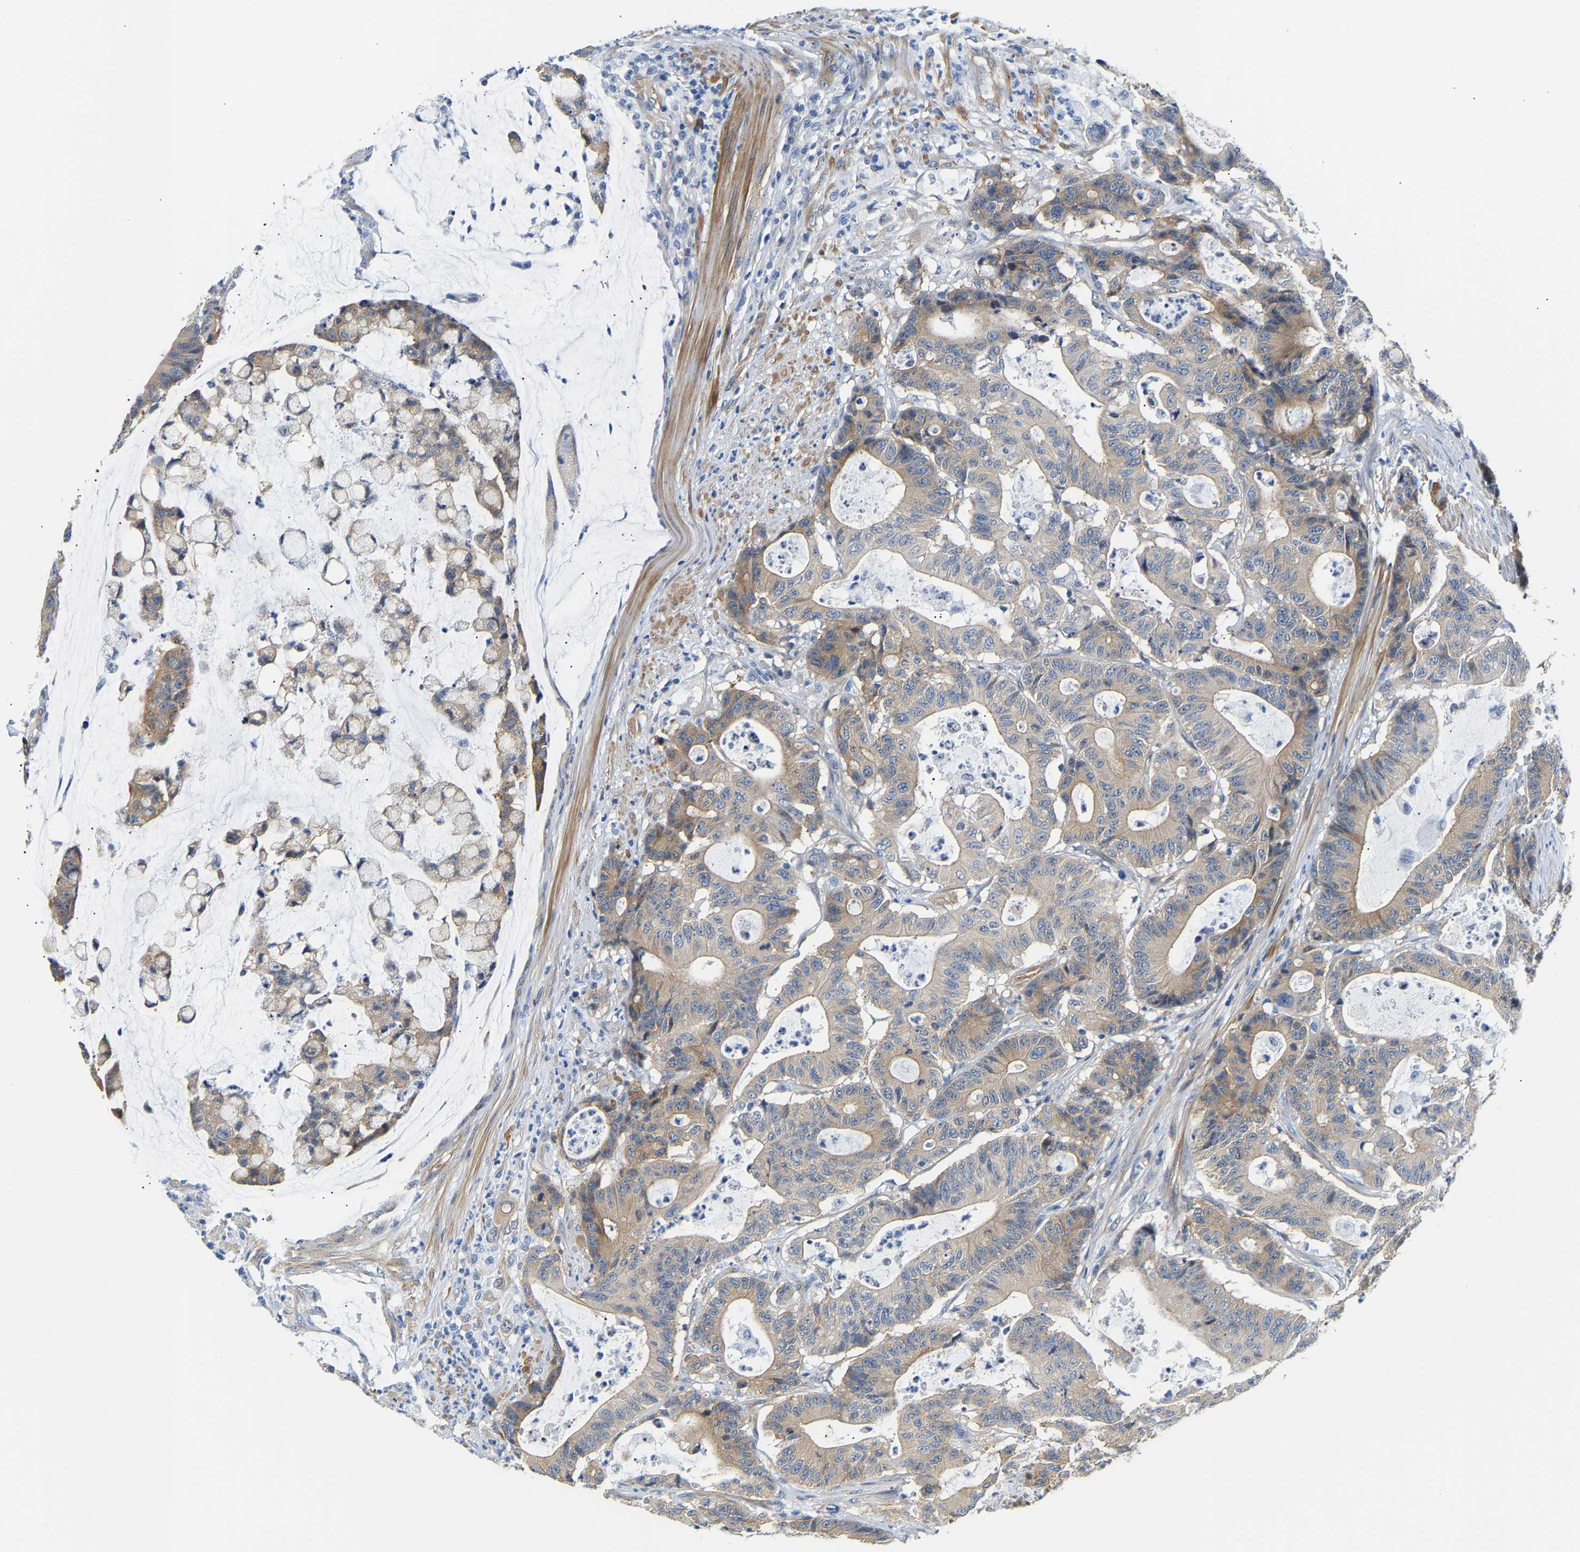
{"staining": {"intensity": "weak", "quantity": "25%-75%", "location": "cytoplasmic/membranous"}, "tissue": "colorectal cancer", "cell_type": "Tumor cells", "image_type": "cancer", "snomed": [{"axis": "morphology", "description": "Adenocarcinoma, NOS"}, {"axis": "topography", "description": "Colon"}], "caption": "Immunohistochemistry (IHC) image of neoplastic tissue: adenocarcinoma (colorectal) stained using immunohistochemistry displays low levels of weak protein expression localized specifically in the cytoplasmic/membranous of tumor cells, appearing as a cytoplasmic/membranous brown color.", "gene": "PAWR", "patient": {"sex": "female", "age": 84}}